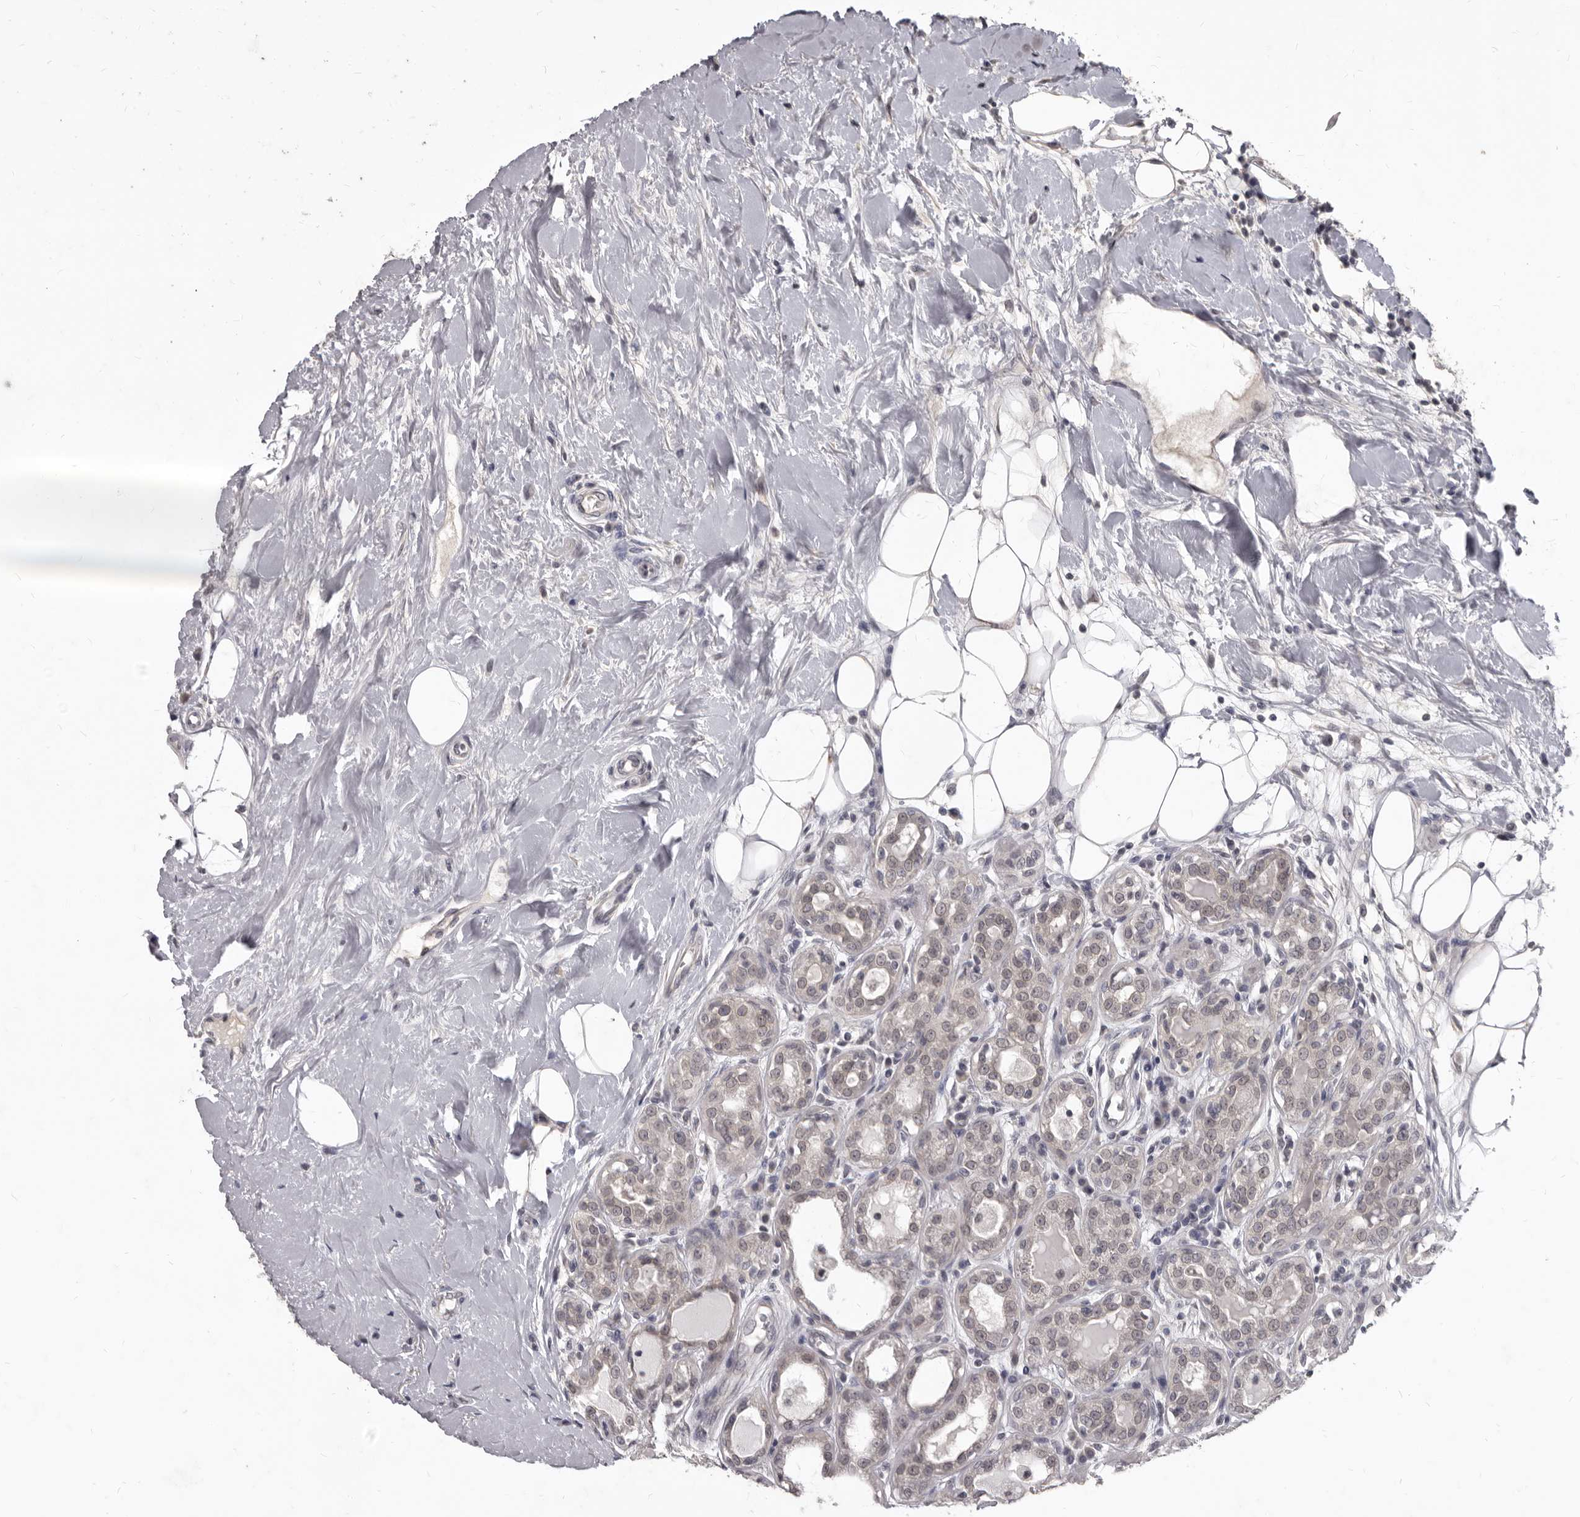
{"staining": {"intensity": "negative", "quantity": "none", "location": "none"}, "tissue": "breast cancer", "cell_type": "Tumor cells", "image_type": "cancer", "snomed": [{"axis": "morphology", "description": "Duct carcinoma"}, {"axis": "topography", "description": "Breast"}], "caption": "The immunohistochemistry photomicrograph has no significant positivity in tumor cells of breast cancer tissue.", "gene": "SULT1E1", "patient": {"sex": "female", "age": 27}}